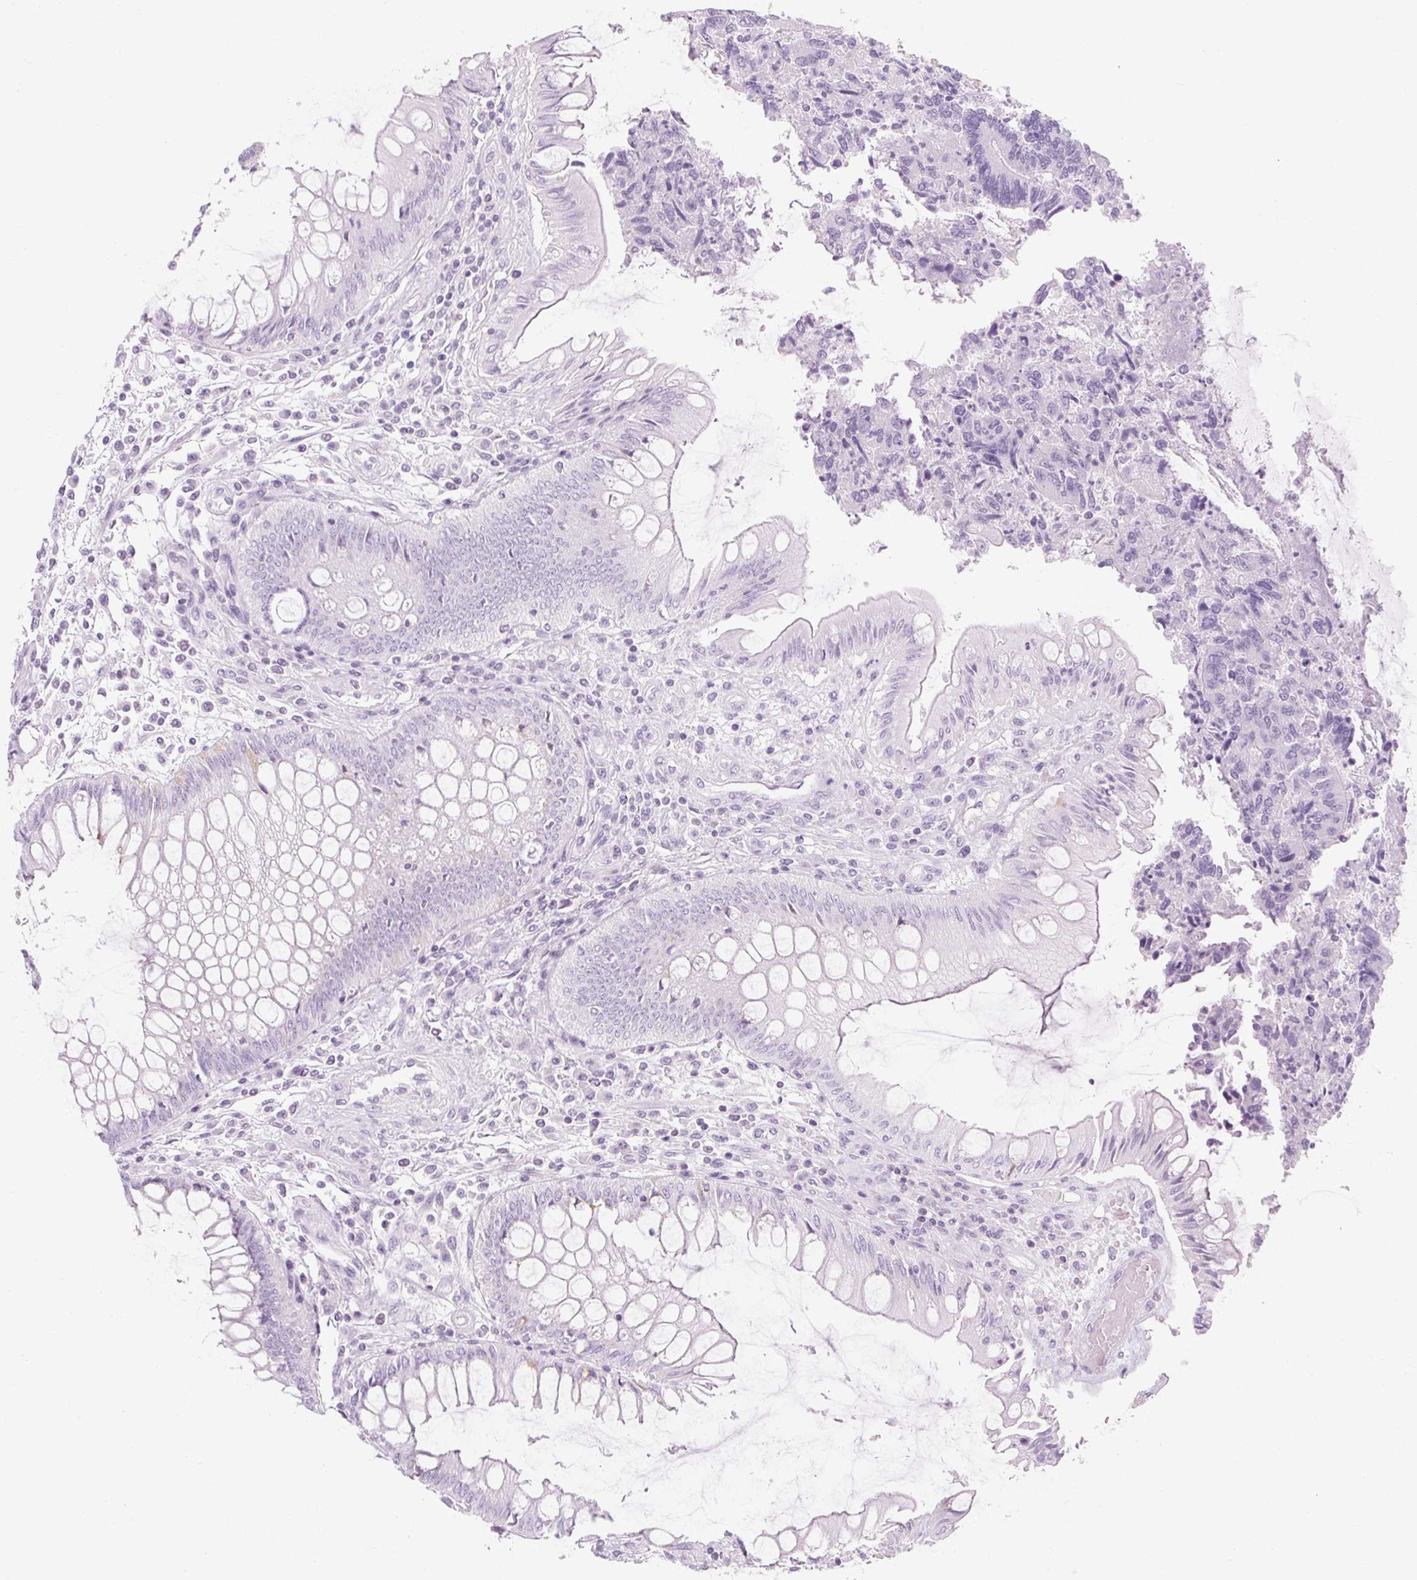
{"staining": {"intensity": "negative", "quantity": "none", "location": "none"}, "tissue": "colorectal cancer", "cell_type": "Tumor cells", "image_type": "cancer", "snomed": [{"axis": "morphology", "description": "Adenocarcinoma, NOS"}, {"axis": "topography", "description": "Colon"}], "caption": "A high-resolution micrograph shows immunohistochemistry staining of adenocarcinoma (colorectal), which reveals no significant staining in tumor cells.", "gene": "TIGD2", "patient": {"sex": "female", "age": 67}}